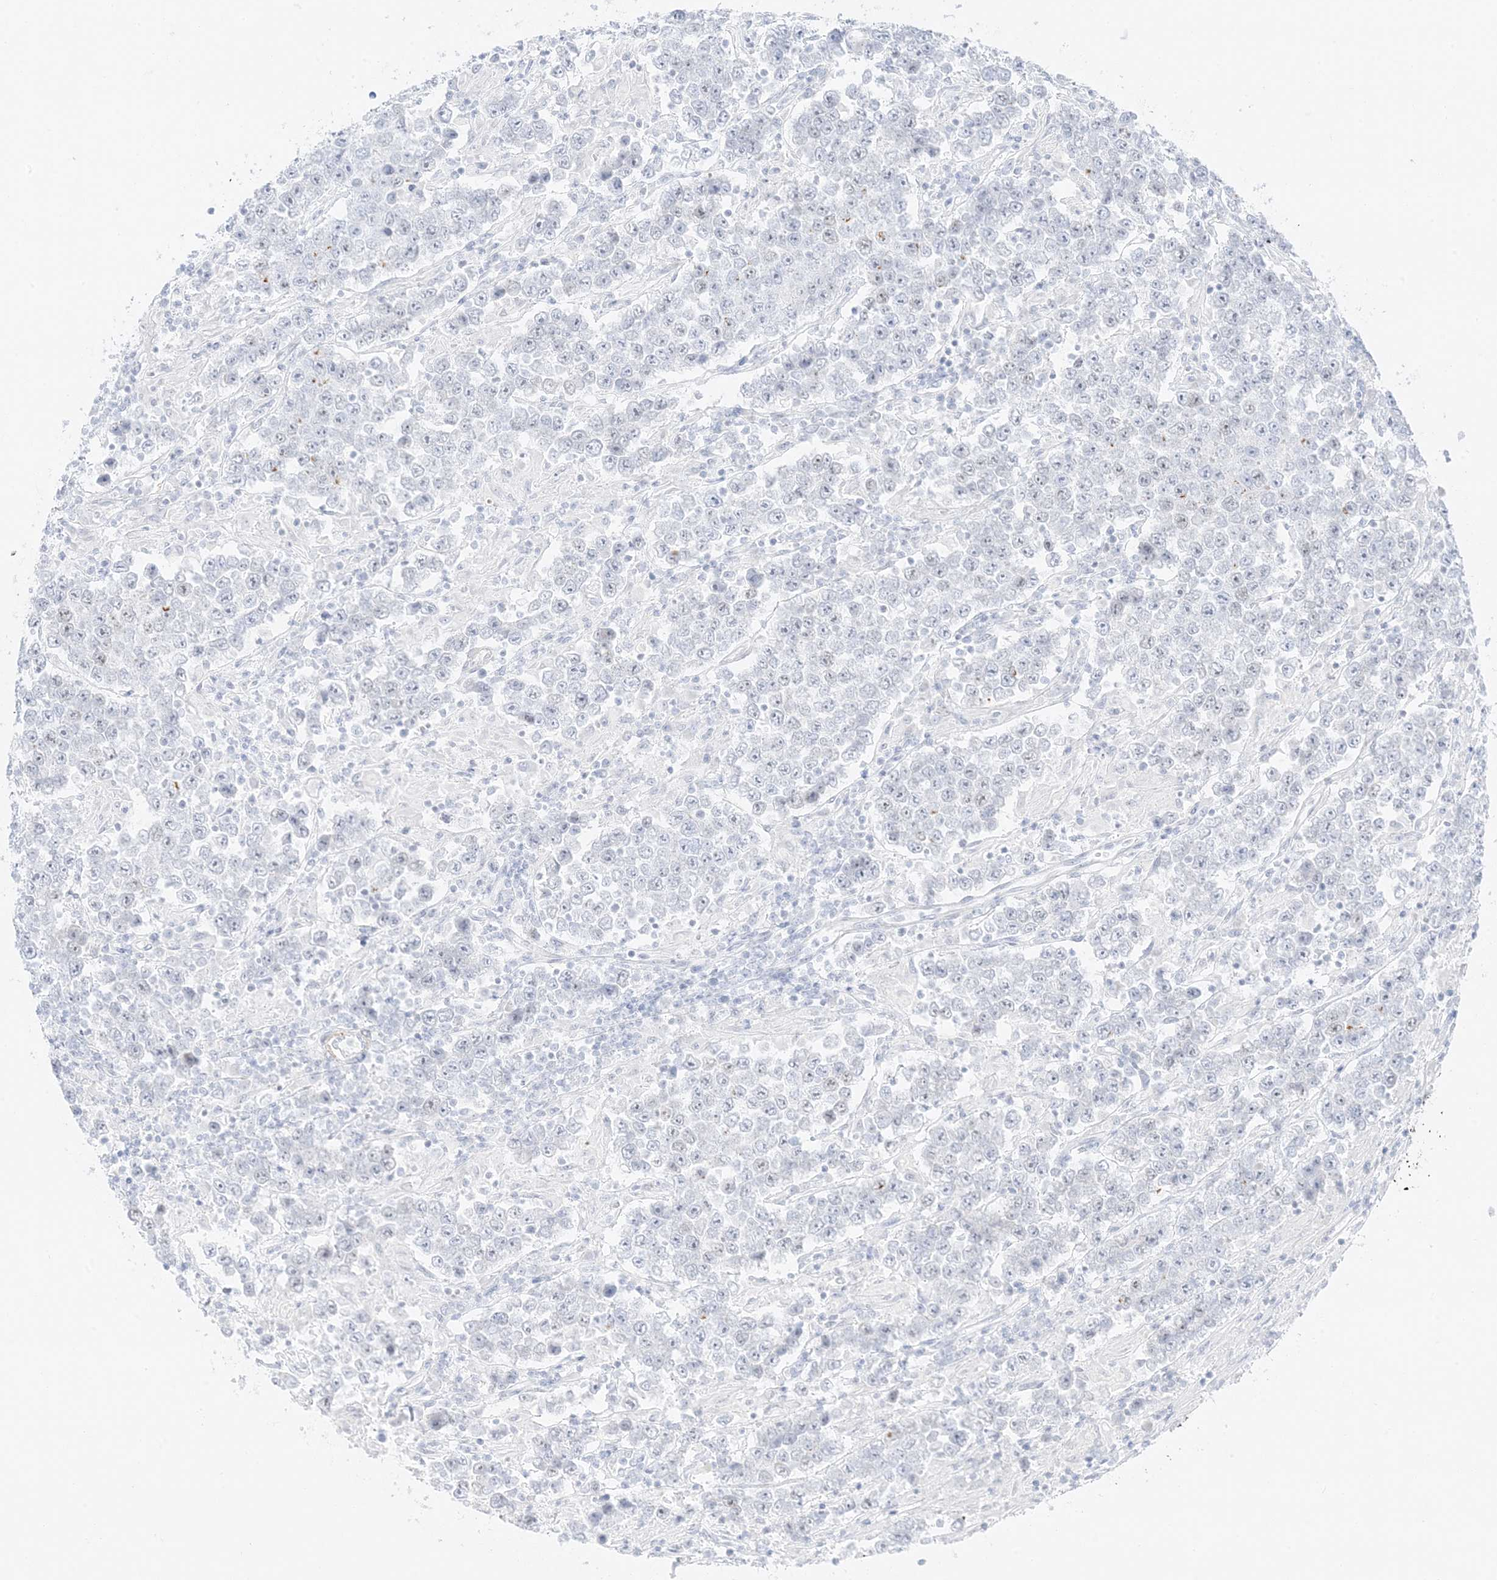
{"staining": {"intensity": "weak", "quantity": "<25%", "location": "cytoplasmic/membranous,nuclear"}, "tissue": "testis cancer", "cell_type": "Tumor cells", "image_type": "cancer", "snomed": [{"axis": "morphology", "description": "Normal tissue, NOS"}, {"axis": "morphology", "description": "Urothelial carcinoma, High grade"}, {"axis": "morphology", "description": "Seminoma, NOS"}, {"axis": "morphology", "description": "Carcinoma, Embryonal, NOS"}, {"axis": "topography", "description": "Urinary bladder"}, {"axis": "topography", "description": "Testis"}], "caption": "DAB immunohistochemical staining of testis cancer reveals no significant expression in tumor cells.", "gene": "SLC22A13", "patient": {"sex": "male", "age": 41}}